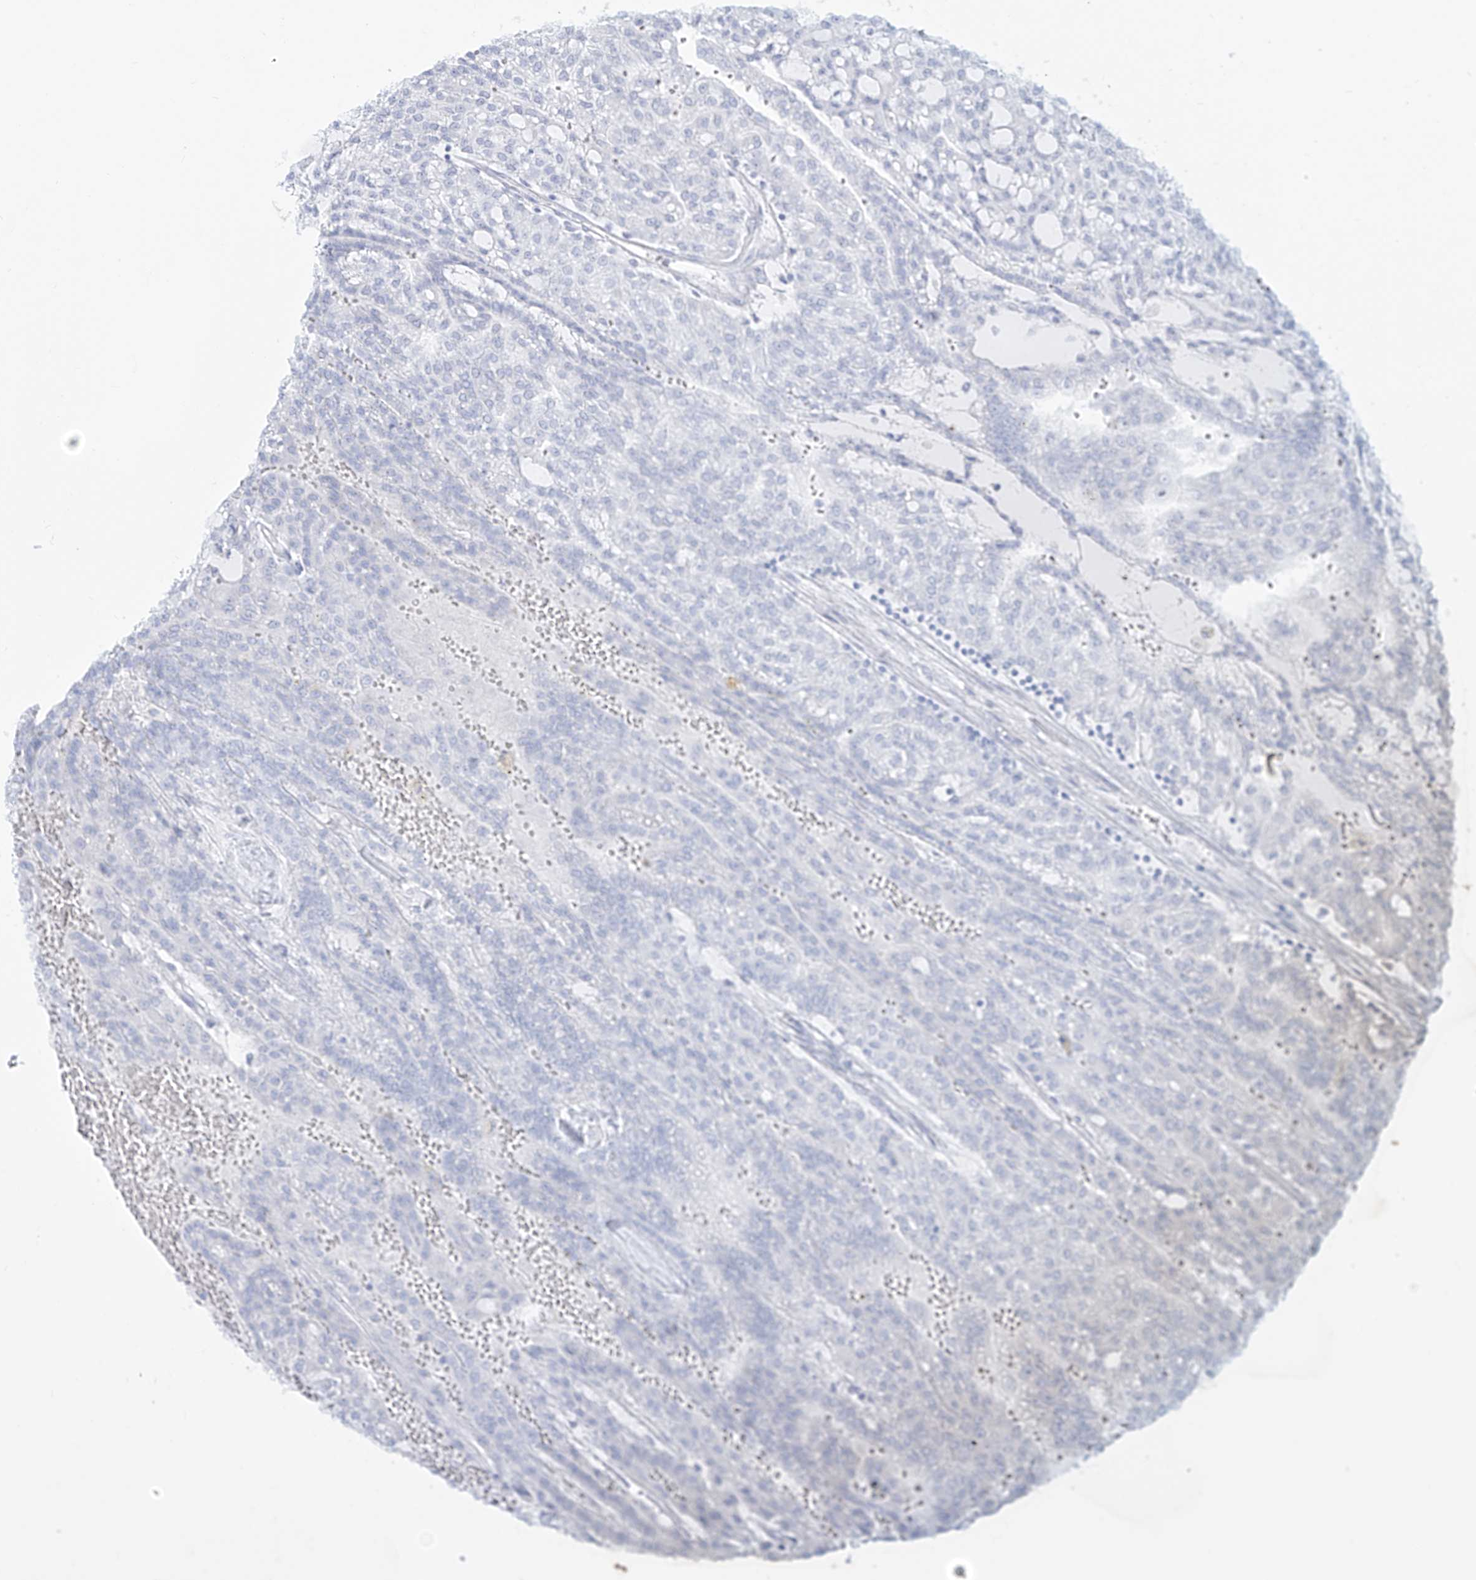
{"staining": {"intensity": "negative", "quantity": "none", "location": "none"}, "tissue": "renal cancer", "cell_type": "Tumor cells", "image_type": "cancer", "snomed": [{"axis": "morphology", "description": "Adenocarcinoma, NOS"}, {"axis": "topography", "description": "Kidney"}], "caption": "Immunohistochemistry (IHC) image of neoplastic tissue: human renal adenocarcinoma stained with DAB demonstrates no significant protein staining in tumor cells.", "gene": "ZNF710", "patient": {"sex": "male", "age": 63}}